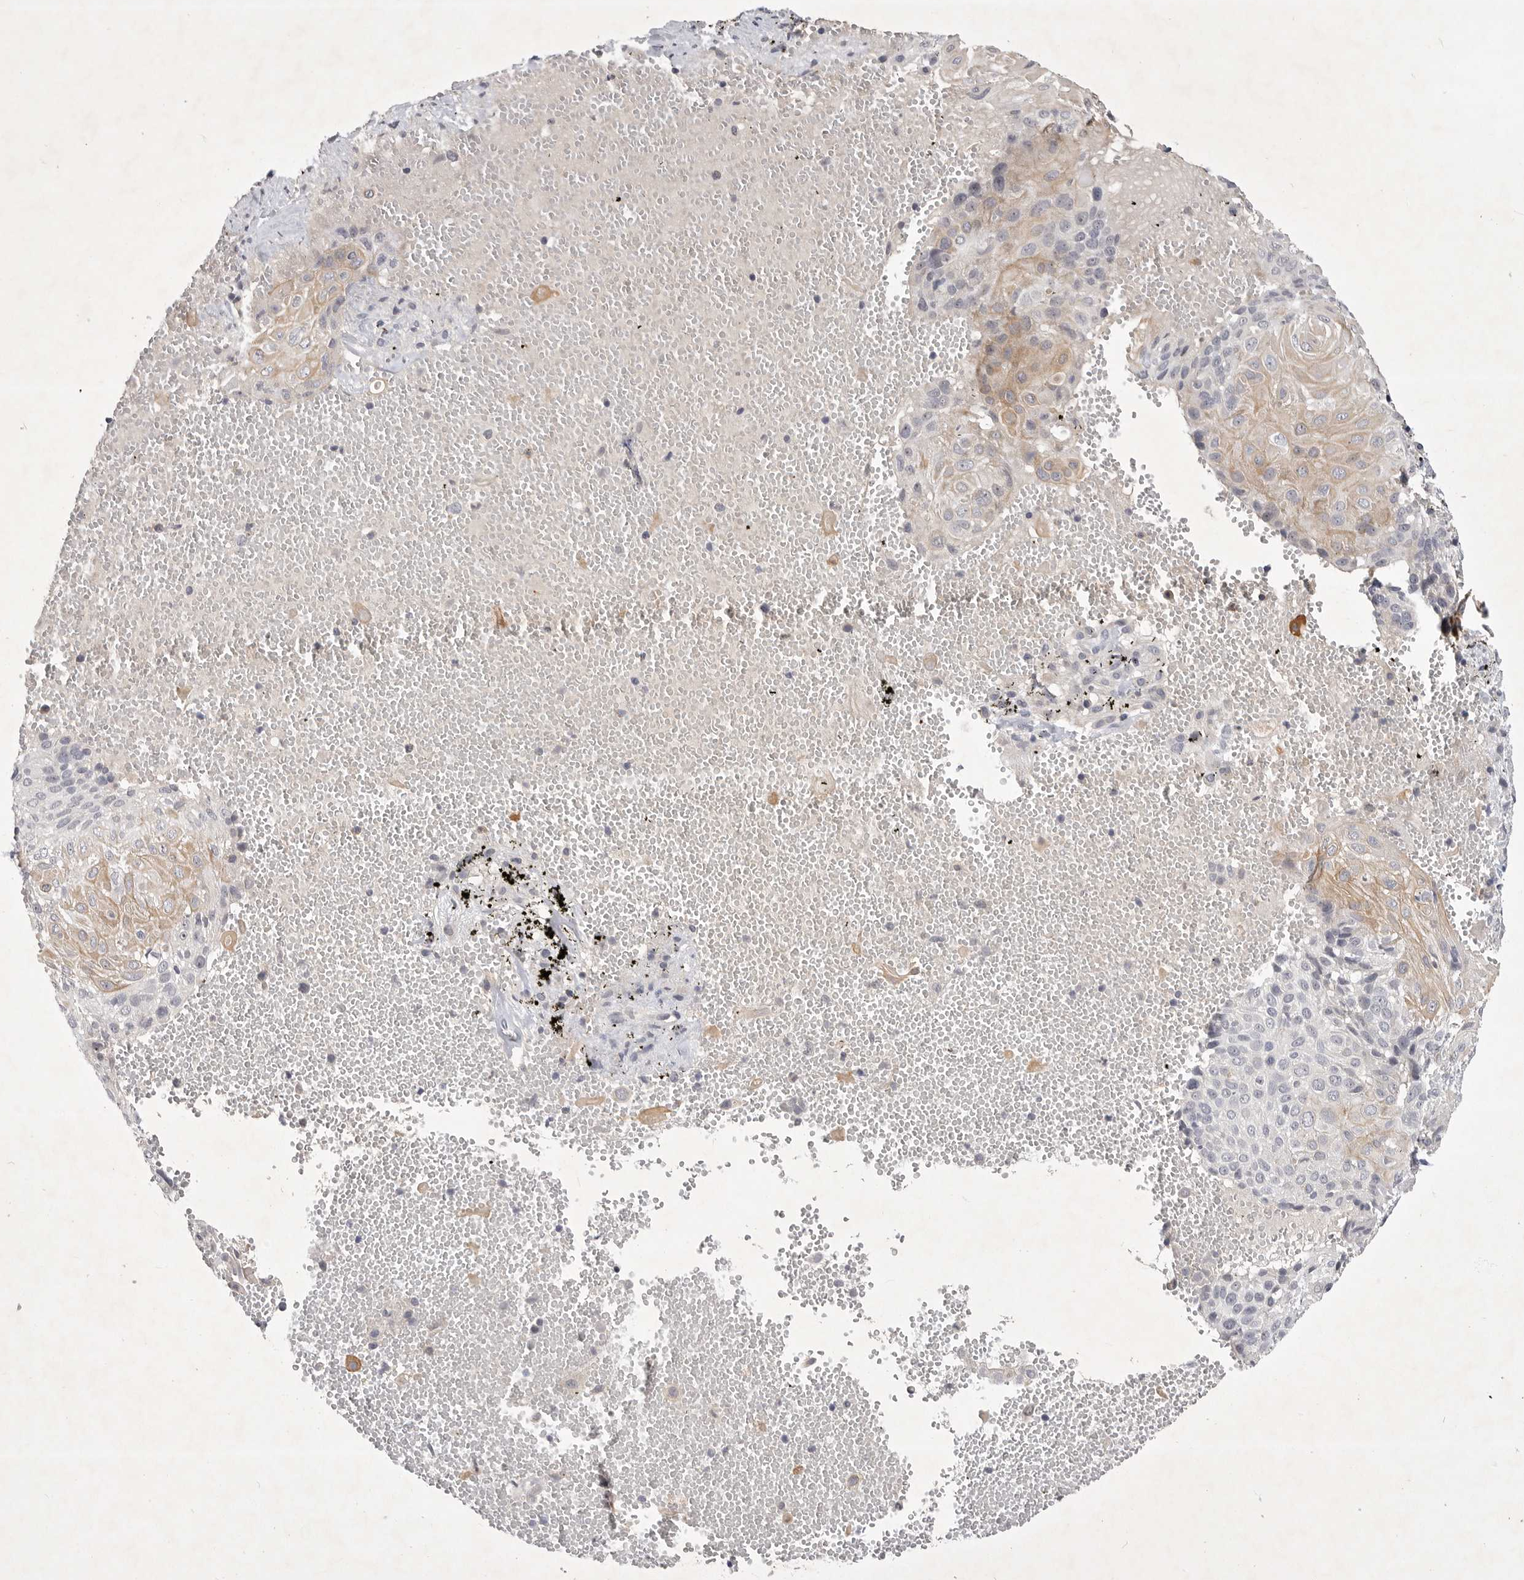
{"staining": {"intensity": "weak", "quantity": "<25%", "location": "cytoplasmic/membranous"}, "tissue": "cervical cancer", "cell_type": "Tumor cells", "image_type": "cancer", "snomed": [{"axis": "morphology", "description": "Squamous cell carcinoma, NOS"}, {"axis": "topography", "description": "Cervix"}], "caption": "Immunohistochemistry (IHC) image of neoplastic tissue: human cervical squamous cell carcinoma stained with DAB shows no significant protein expression in tumor cells.", "gene": "ITGAD", "patient": {"sex": "female", "age": 74}}